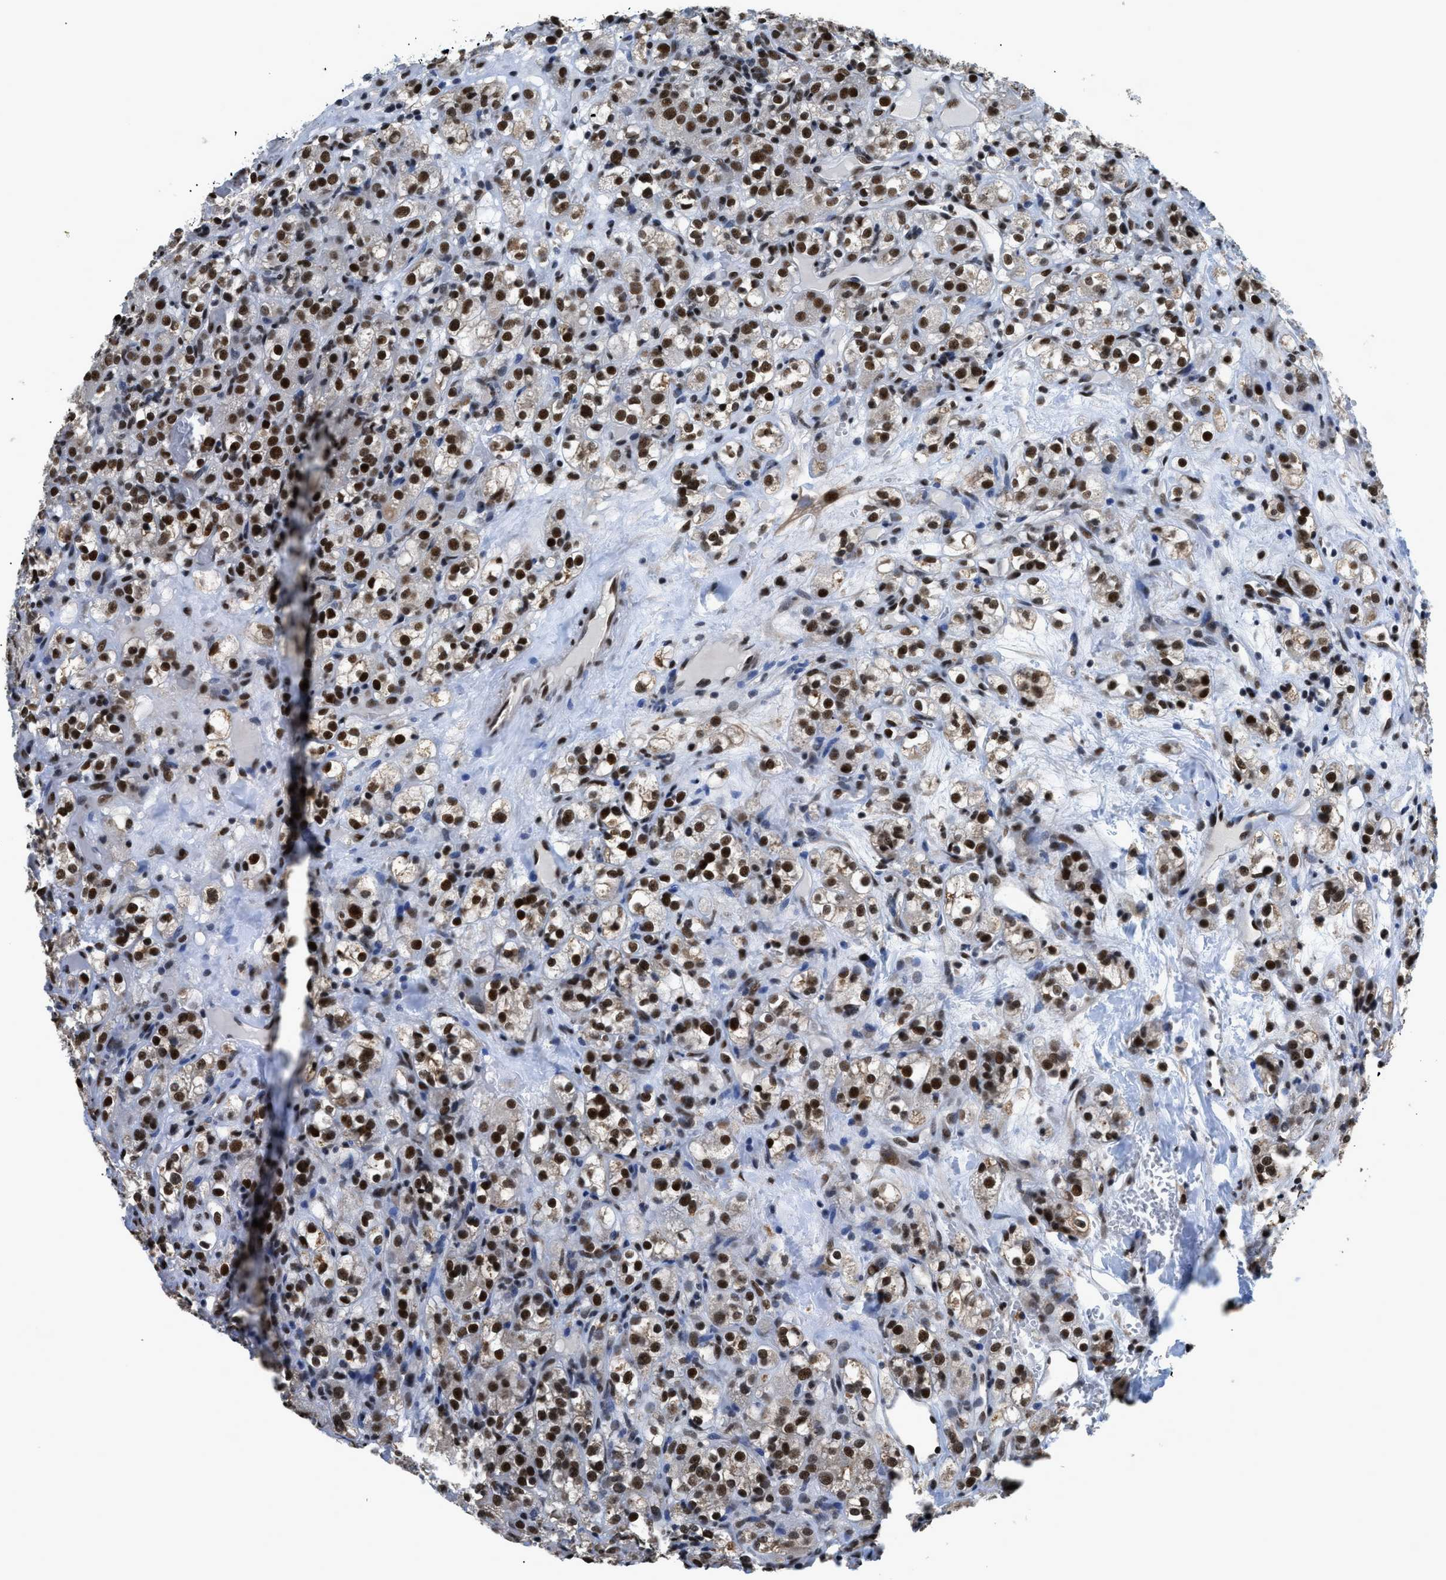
{"staining": {"intensity": "strong", "quantity": "25%-75%", "location": "nuclear"}, "tissue": "renal cancer", "cell_type": "Tumor cells", "image_type": "cancer", "snomed": [{"axis": "morphology", "description": "Normal tissue, NOS"}, {"axis": "morphology", "description": "Adenocarcinoma, NOS"}, {"axis": "topography", "description": "Kidney"}], "caption": "A brown stain highlights strong nuclear expression of a protein in human renal adenocarcinoma tumor cells.", "gene": "HNRNPH2", "patient": {"sex": "male", "age": 61}}